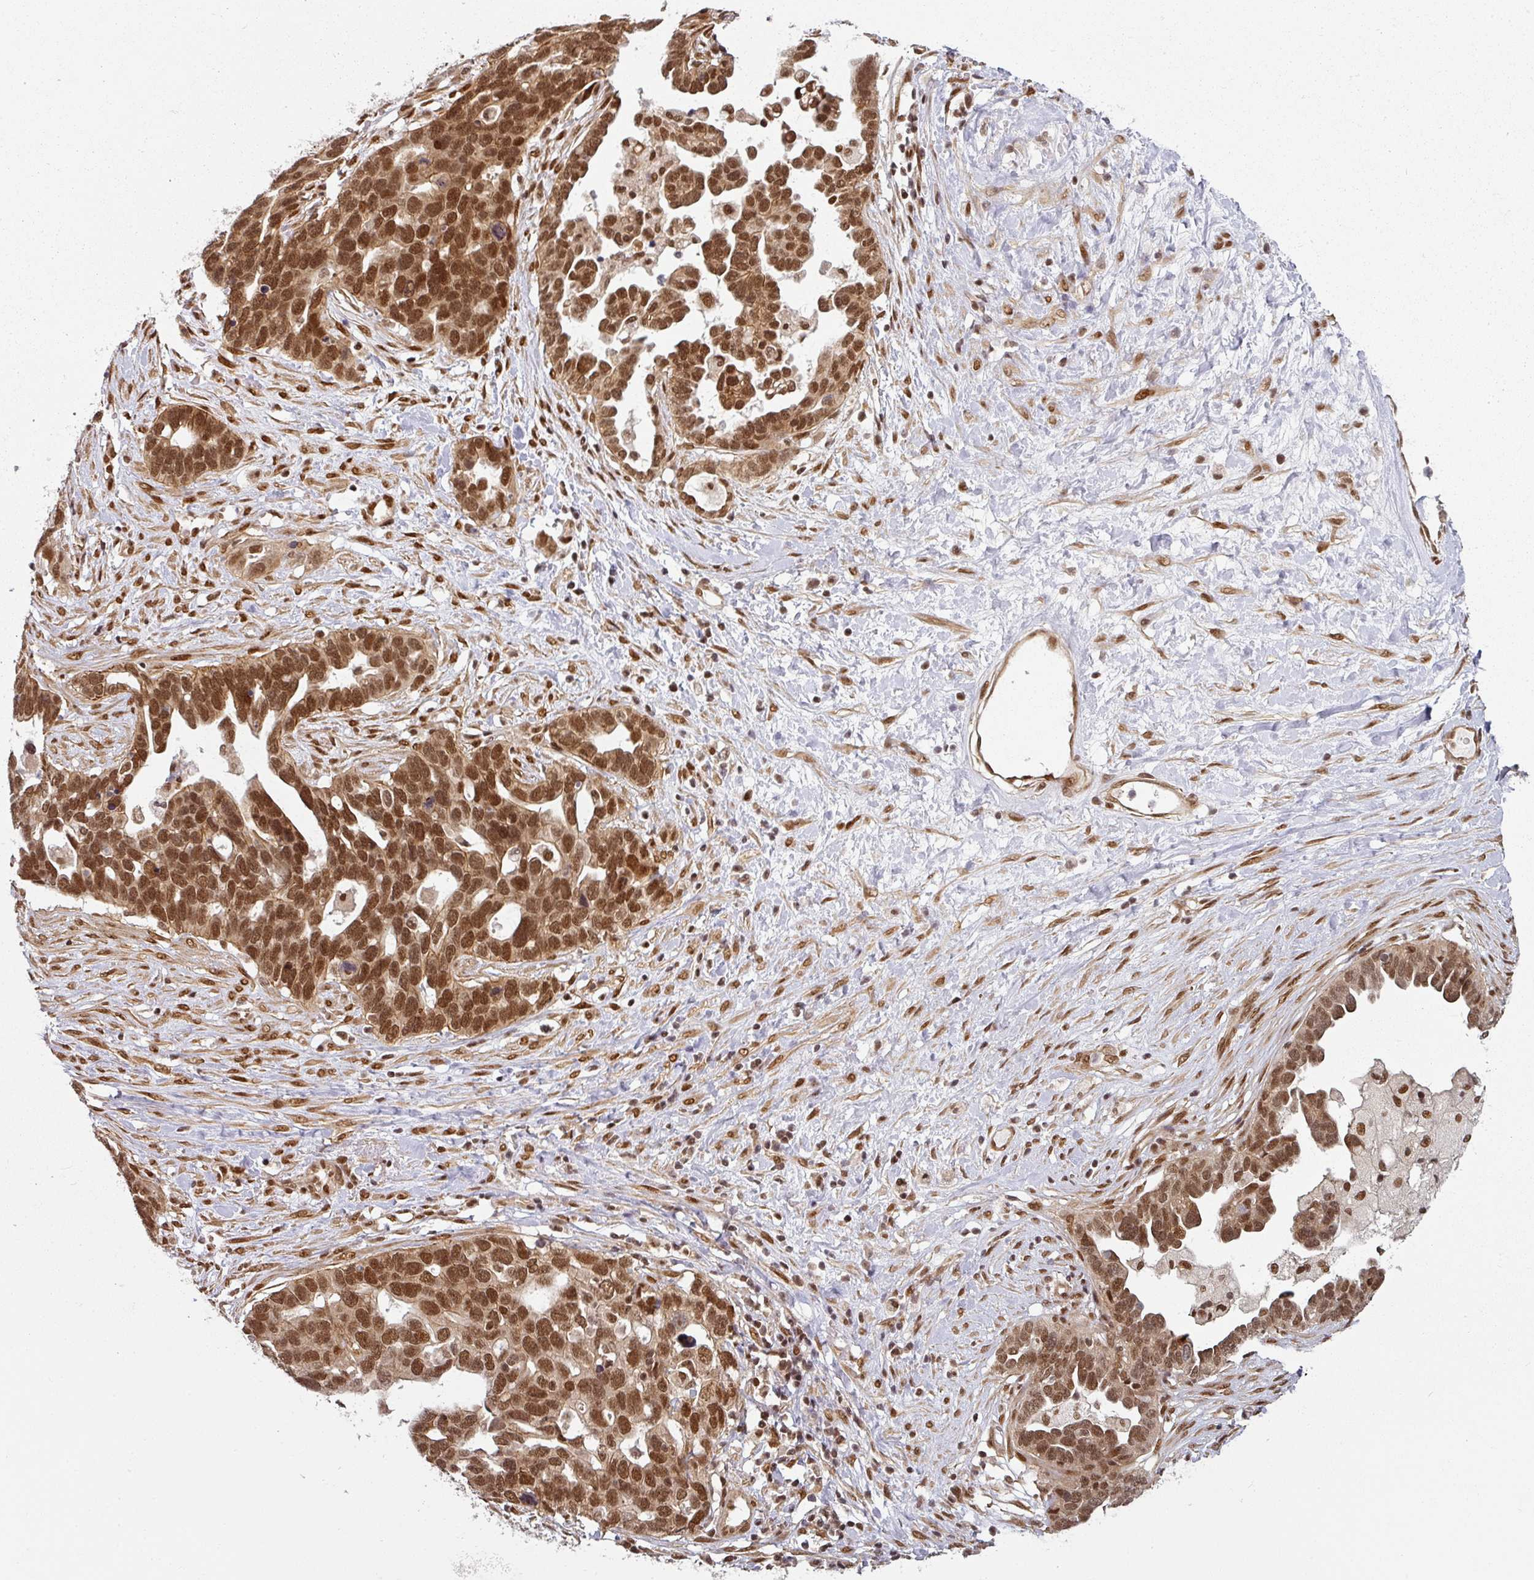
{"staining": {"intensity": "moderate", "quantity": ">75%", "location": "nuclear"}, "tissue": "ovarian cancer", "cell_type": "Tumor cells", "image_type": "cancer", "snomed": [{"axis": "morphology", "description": "Cystadenocarcinoma, serous, NOS"}, {"axis": "topography", "description": "Ovary"}], "caption": "IHC of ovarian cancer displays medium levels of moderate nuclear staining in about >75% of tumor cells.", "gene": "SIK3", "patient": {"sex": "female", "age": 54}}